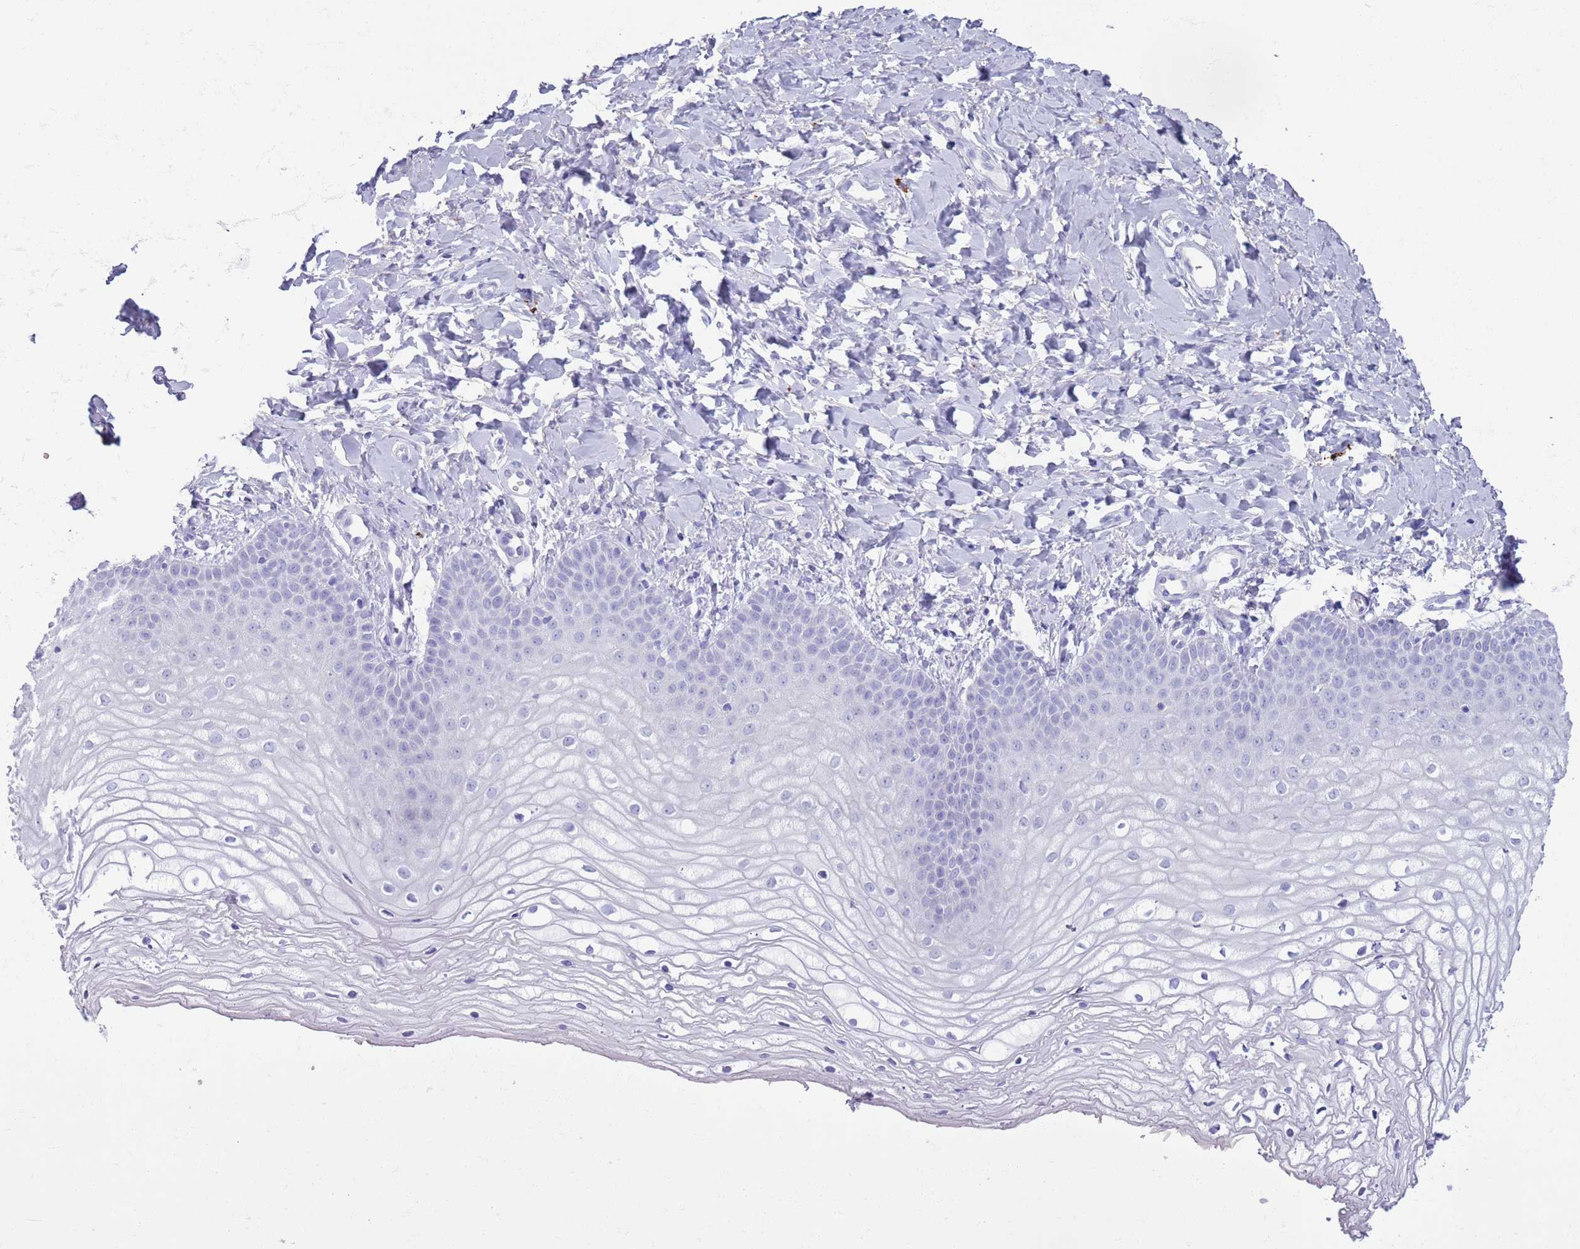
{"staining": {"intensity": "negative", "quantity": "none", "location": "none"}, "tissue": "vagina", "cell_type": "Squamous epithelial cells", "image_type": "normal", "snomed": [{"axis": "morphology", "description": "Normal tissue, NOS"}, {"axis": "topography", "description": "Vagina"}], "caption": "IHC histopathology image of normal vagina: human vagina stained with DAB (3,3'-diaminobenzidine) shows no significant protein expression in squamous epithelial cells.", "gene": "ENSG00000263020", "patient": {"sex": "female", "age": 68}}